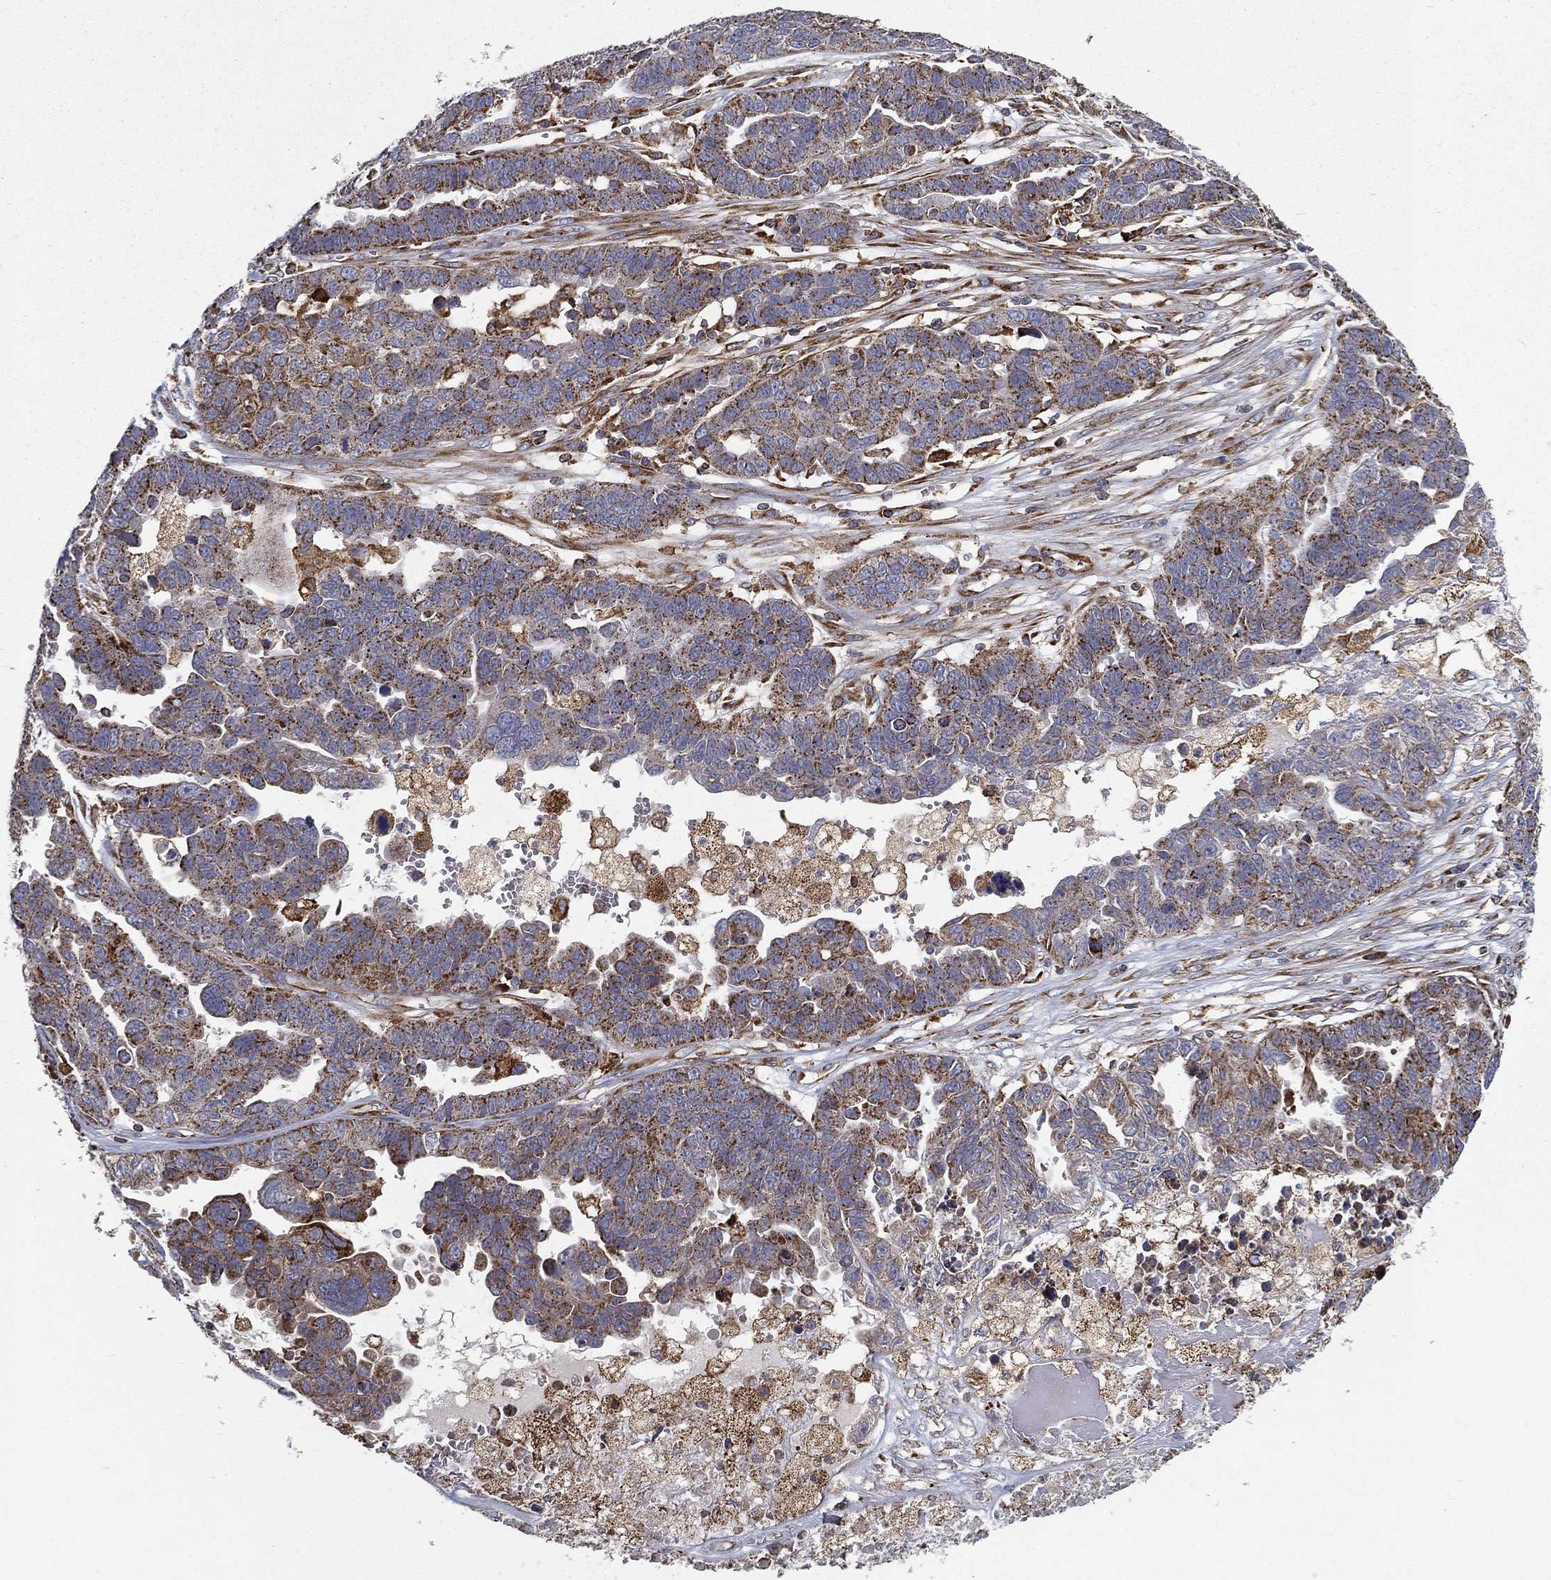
{"staining": {"intensity": "moderate", "quantity": "25%-75%", "location": "cytoplasmic/membranous"}, "tissue": "ovarian cancer", "cell_type": "Tumor cells", "image_type": "cancer", "snomed": [{"axis": "morphology", "description": "Cystadenocarcinoma, serous, NOS"}, {"axis": "topography", "description": "Ovary"}], "caption": "IHC (DAB (3,3'-diaminobenzidine)) staining of human serous cystadenocarcinoma (ovarian) exhibits moderate cytoplasmic/membranous protein expression in approximately 25%-75% of tumor cells. (brown staining indicates protein expression, while blue staining denotes nuclei).", "gene": "MT-CYB", "patient": {"sex": "female", "age": 87}}